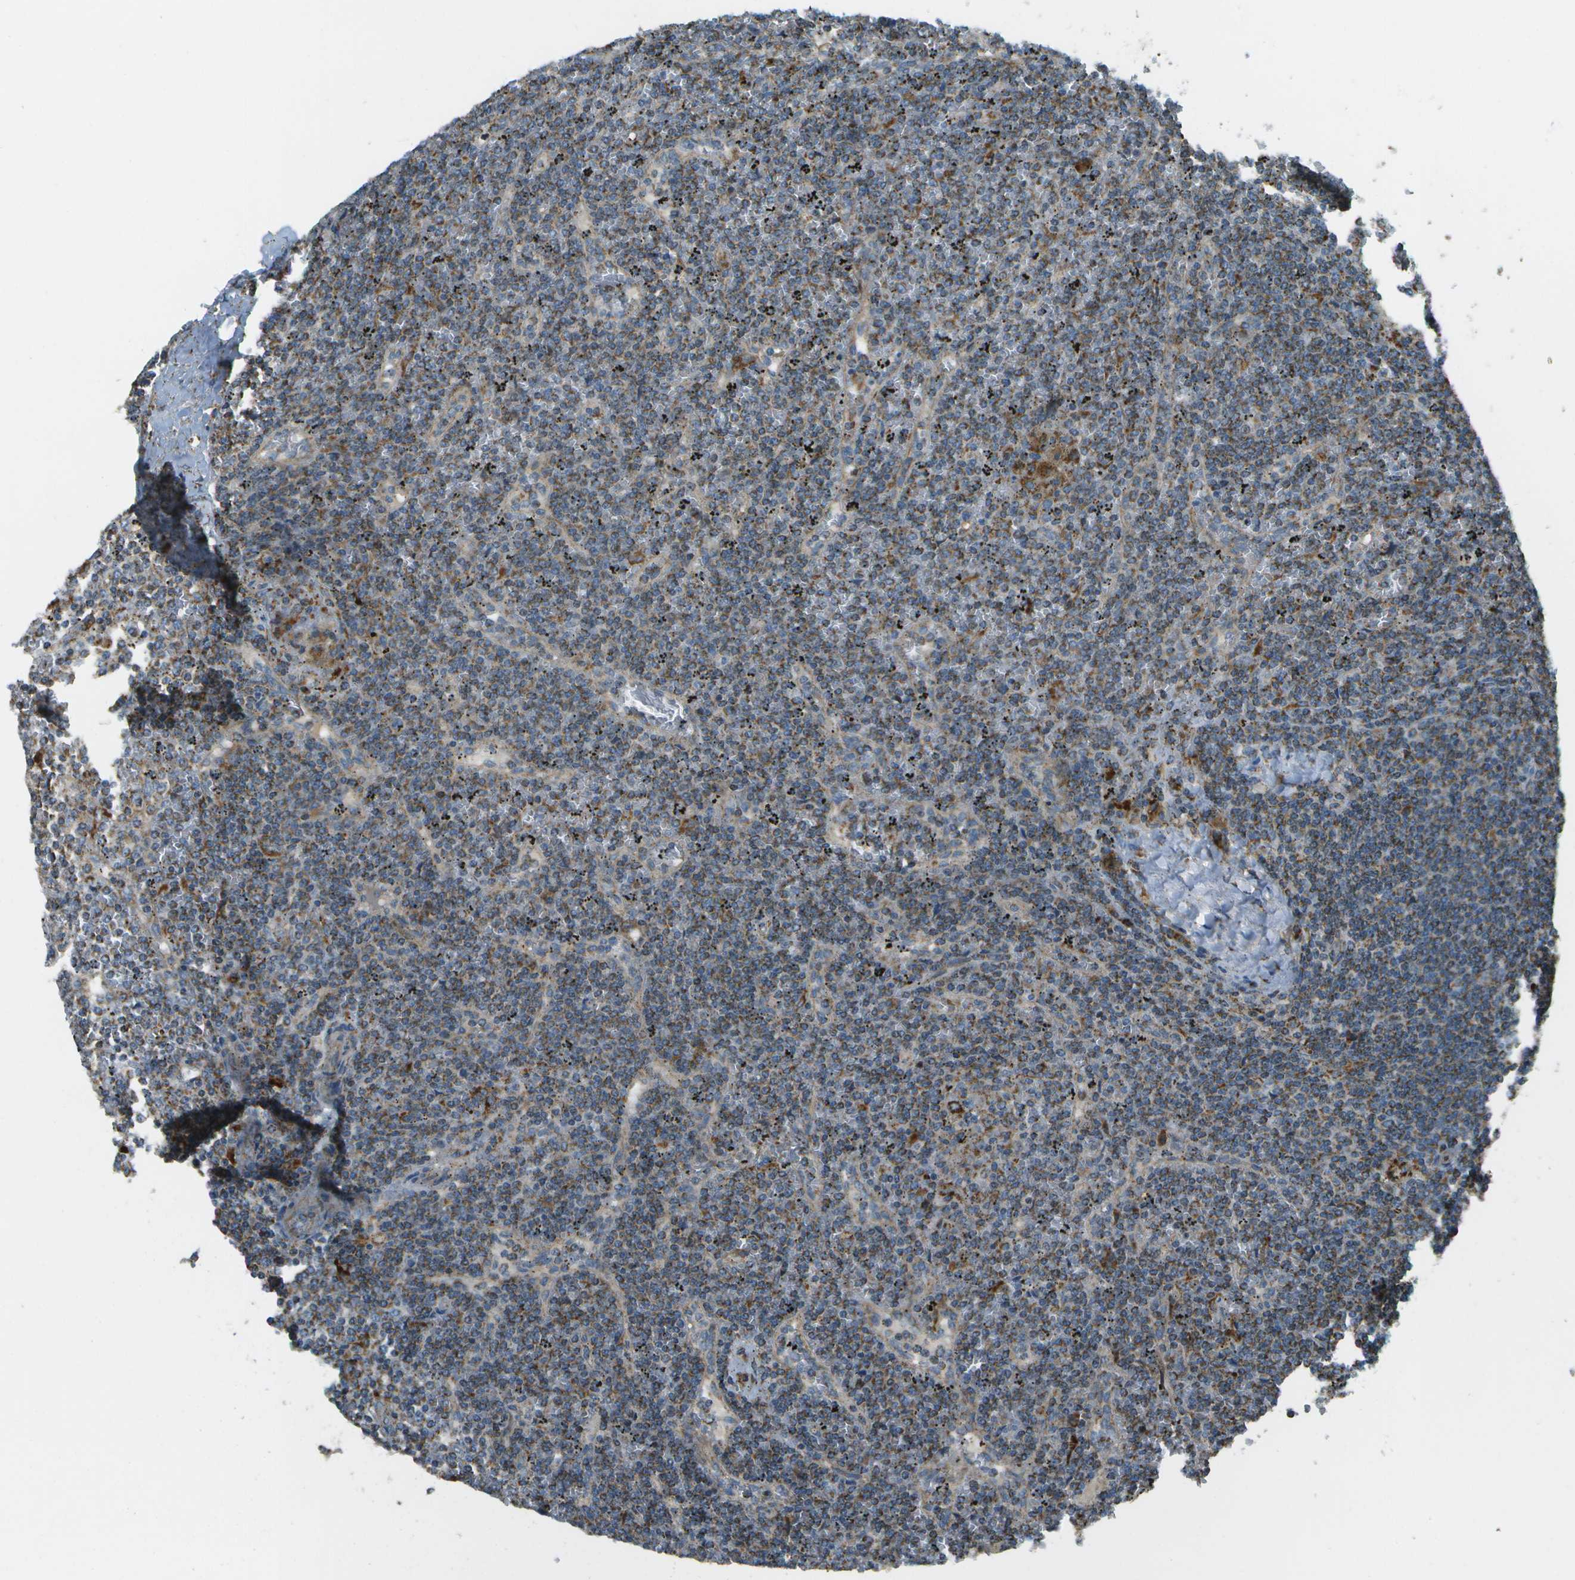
{"staining": {"intensity": "moderate", "quantity": ">75%", "location": "cytoplasmic/membranous"}, "tissue": "lymphoma", "cell_type": "Tumor cells", "image_type": "cancer", "snomed": [{"axis": "morphology", "description": "Malignant lymphoma, non-Hodgkin's type, Low grade"}, {"axis": "topography", "description": "Spleen"}], "caption": "Low-grade malignant lymphoma, non-Hodgkin's type was stained to show a protein in brown. There is medium levels of moderate cytoplasmic/membranous expression in approximately >75% of tumor cells.", "gene": "NRK", "patient": {"sex": "female", "age": 19}}